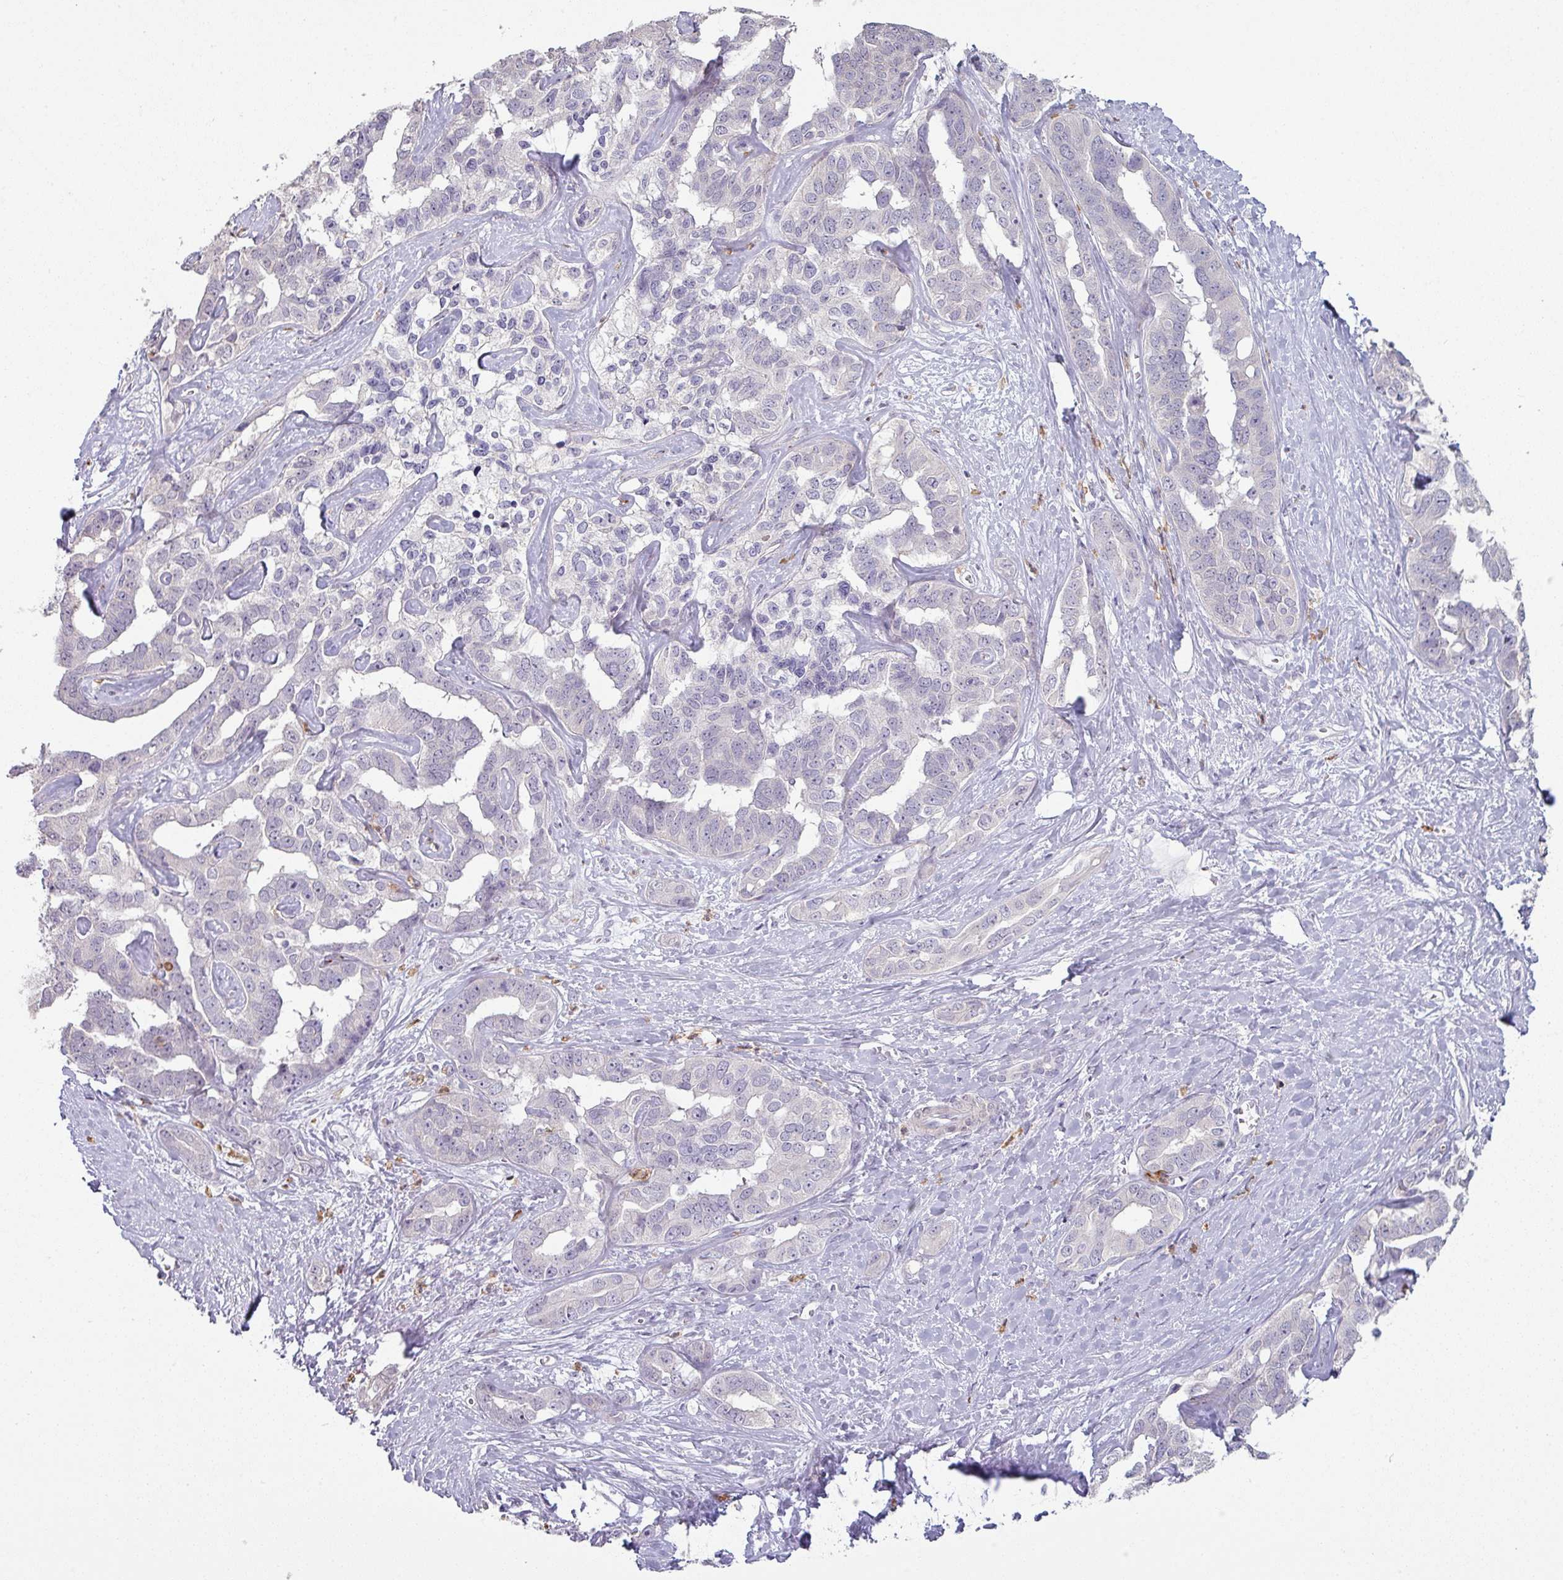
{"staining": {"intensity": "negative", "quantity": "none", "location": "none"}, "tissue": "liver cancer", "cell_type": "Tumor cells", "image_type": "cancer", "snomed": [{"axis": "morphology", "description": "Cholangiocarcinoma"}, {"axis": "topography", "description": "Liver"}], "caption": "Image shows no protein positivity in tumor cells of liver cholangiocarcinoma tissue. (Stains: DAB (3,3'-diaminobenzidine) immunohistochemistry with hematoxylin counter stain, Microscopy: brightfield microscopy at high magnification).", "gene": "MAGEC3", "patient": {"sex": "male", "age": 59}}